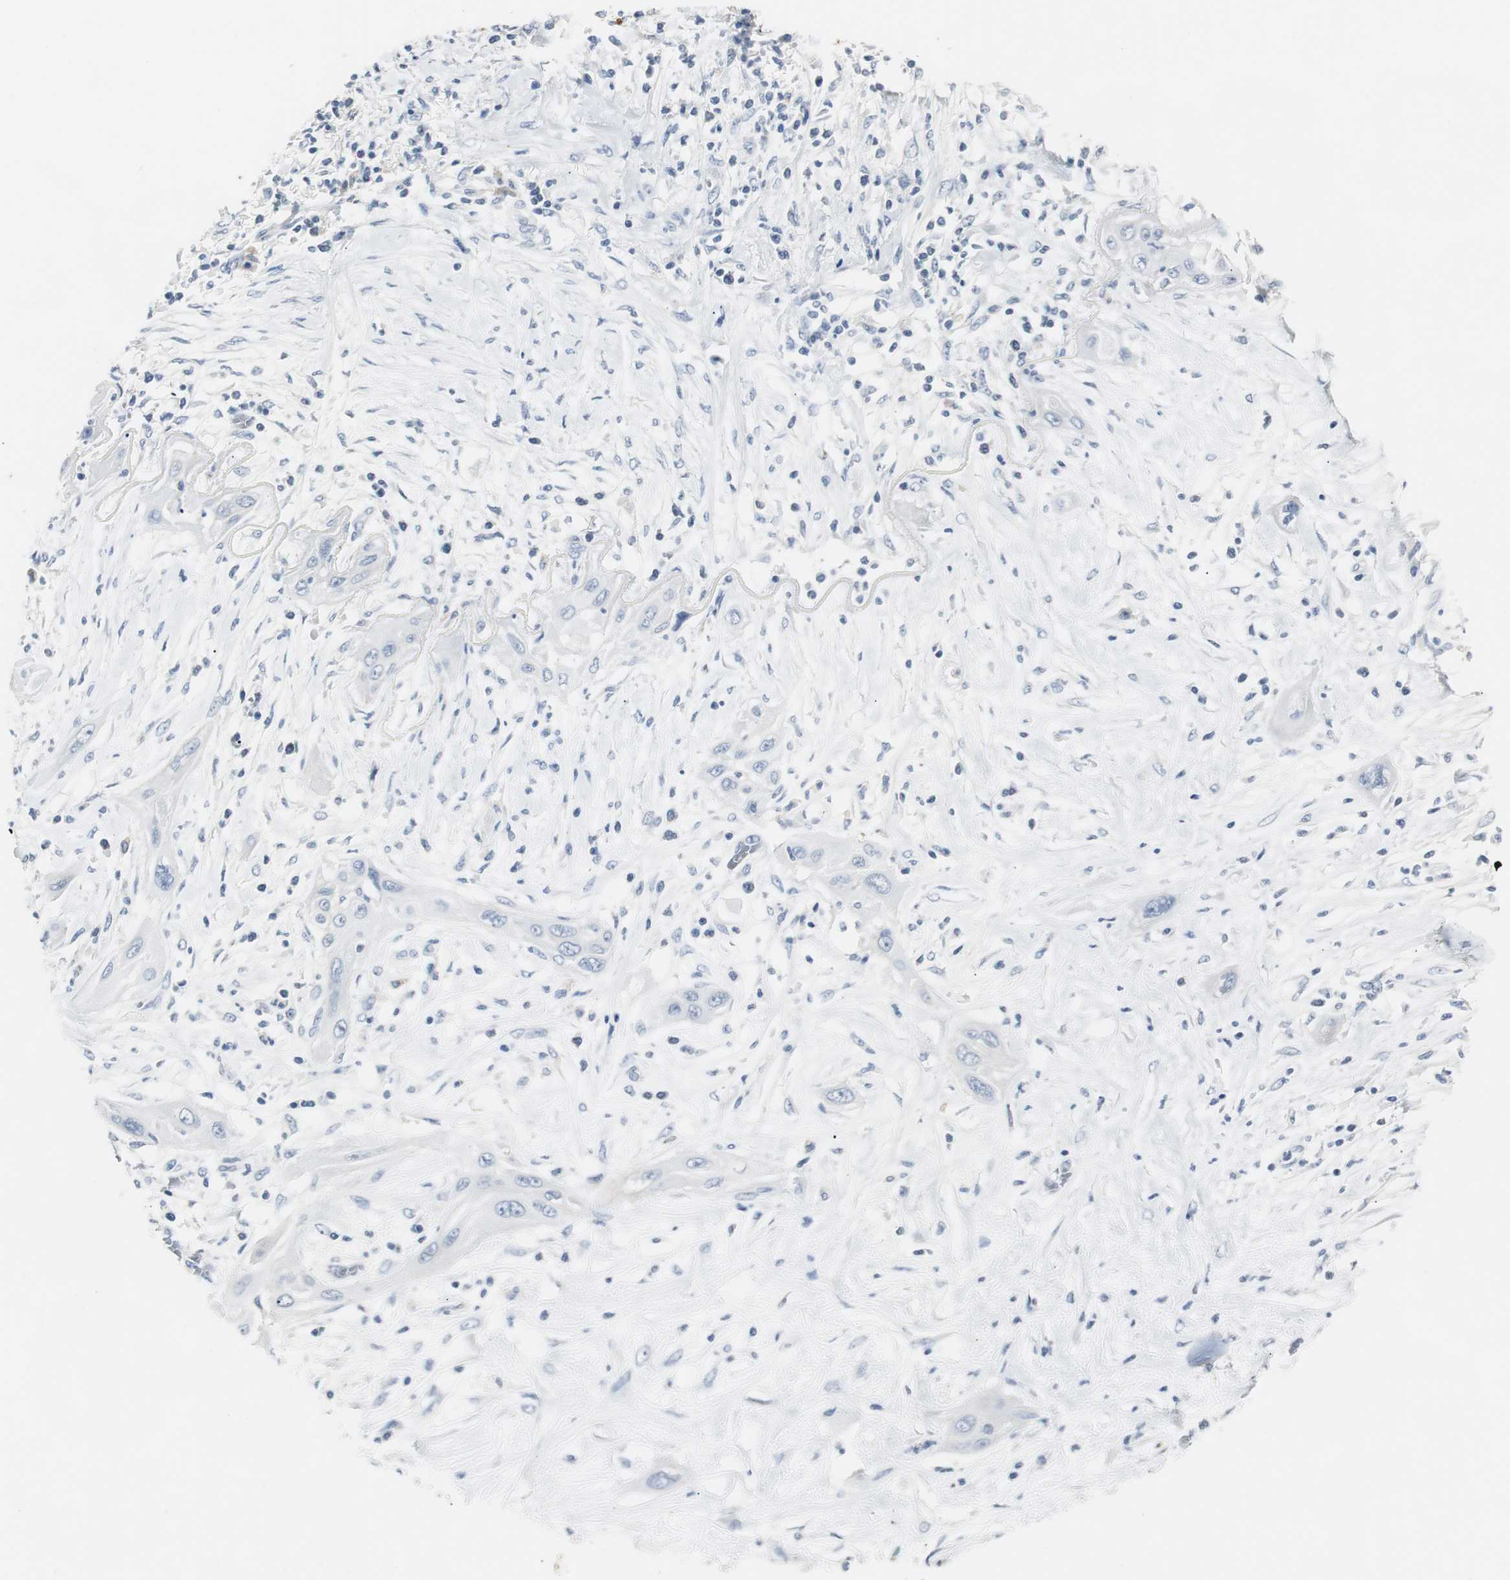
{"staining": {"intensity": "negative", "quantity": "none", "location": "none"}, "tissue": "lung cancer", "cell_type": "Tumor cells", "image_type": "cancer", "snomed": [{"axis": "morphology", "description": "Squamous cell carcinoma, NOS"}, {"axis": "topography", "description": "Lung"}], "caption": "This is an IHC photomicrograph of human lung cancer. There is no staining in tumor cells.", "gene": "LRP2", "patient": {"sex": "female", "age": 47}}